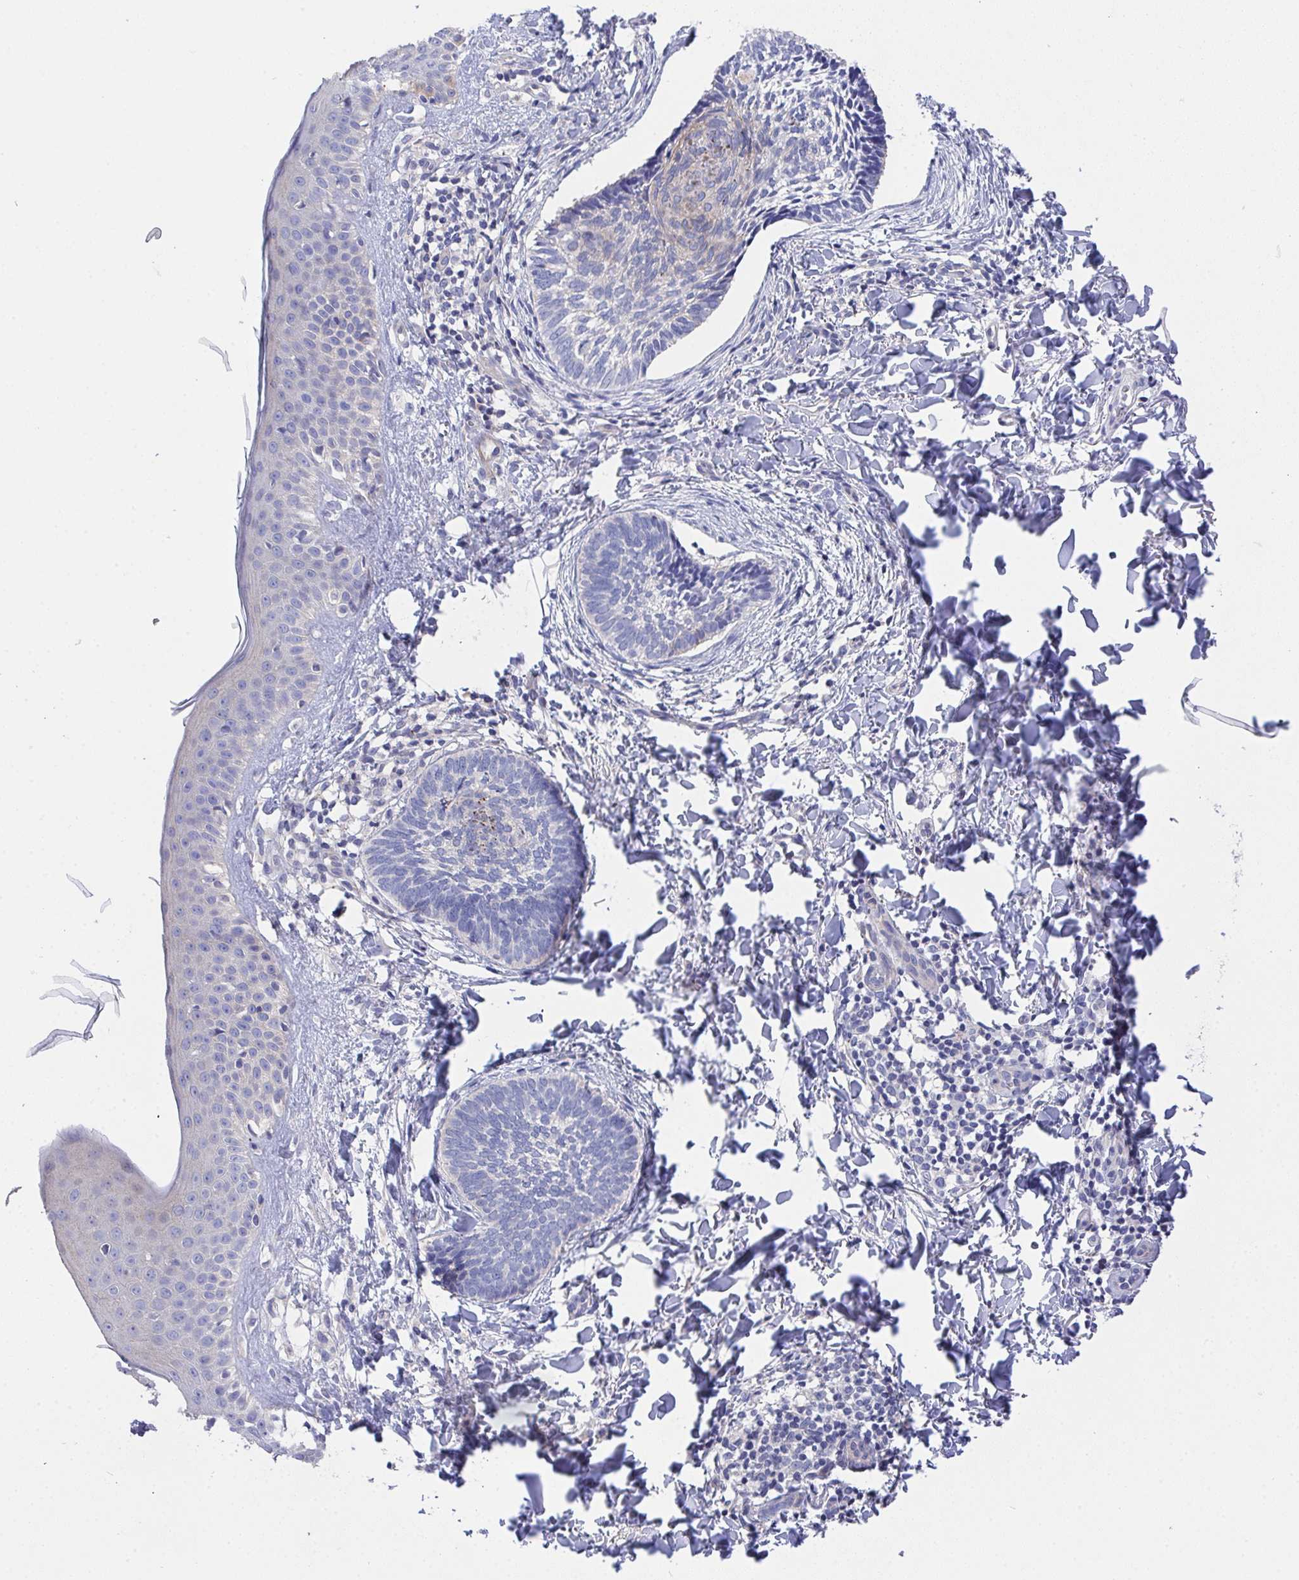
{"staining": {"intensity": "negative", "quantity": "none", "location": "none"}, "tissue": "skin cancer", "cell_type": "Tumor cells", "image_type": "cancer", "snomed": [{"axis": "morphology", "description": "Normal tissue, NOS"}, {"axis": "morphology", "description": "Basal cell carcinoma"}, {"axis": "topography", "description": "Skin"}], "caption": "Skin cancer (basal cell carcinoma) was stained to show a protein in brown. There is no significant expression in tumor cells.", "gene": "PRG3", "patient": {"sex": "male", "age": 46}}